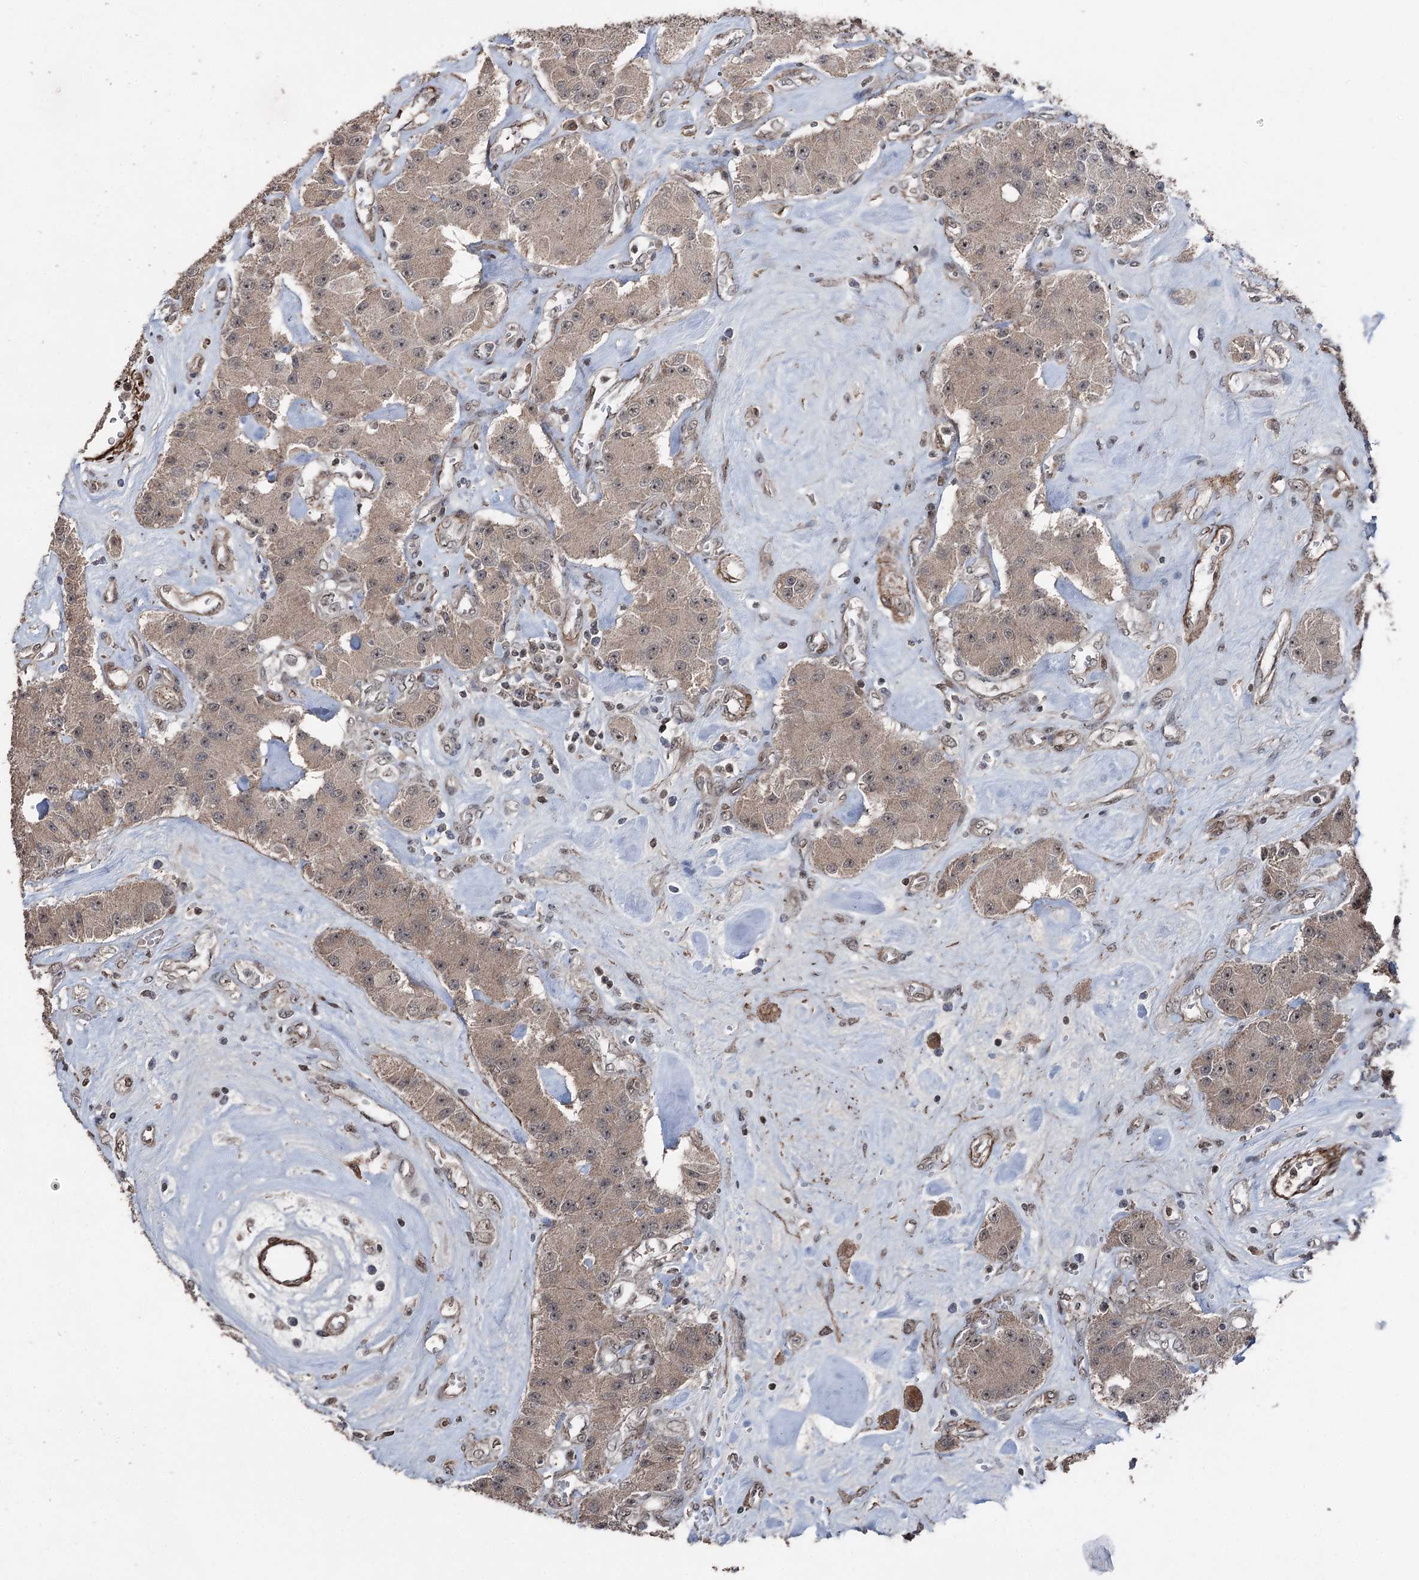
{"staining": {"intensity": "weak", "quantity": "25%-75%", "location": "cytoplasmic/membranous"}, "tissue": "carcinoid", "cell_type": "Tumor cells", "image_type": "cancer", "snomed": [{"axis": "morphology", "description": "Carcinoid, malignant, NOS"}, {"axis": "topography", "description": "Pancreas"}], "caption": "Malignant carcinoid tissue demonstrates weak cytoplasmic/membranous positivity in approximately 25%-75% of tumor cells, visualized by immunohistochemistry.", "gene": "CCDC82", "patient": {"sex": "male", "age": 41}}